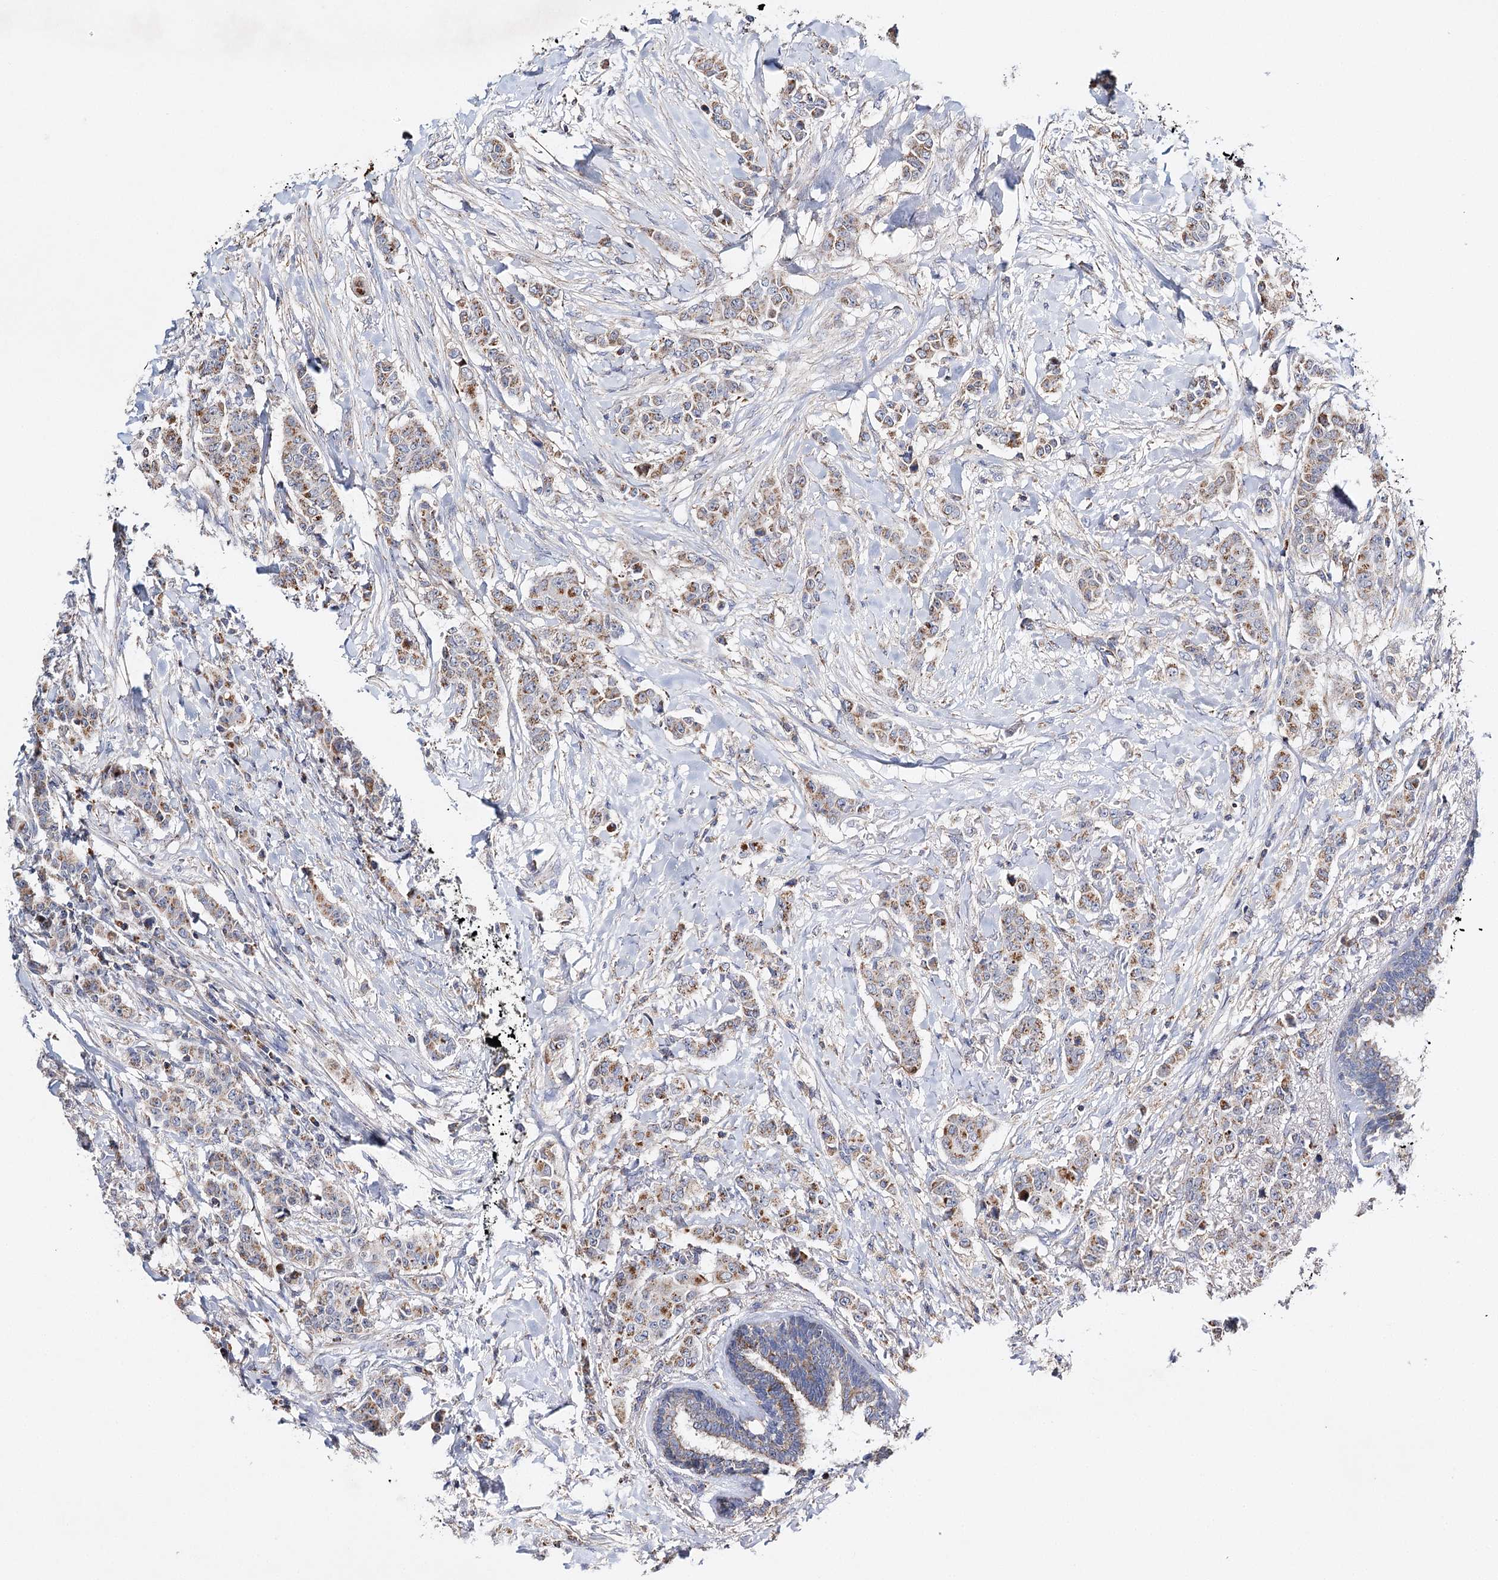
{"staining": {"intensity": "weak", "quantity": ">75%", "location": "cytoplasmic/membranous"}, "tissue": "breast cancer", "cell_type": "Tumor cells", "image_type": "cancer", "snomed": [{"axis": "morphology", "description": "Duct carcinoma"}, {"axis": "topography", "description": "Breast"}], "caption": "Weak cytoplasmic/membranous expression is seen in about >75% of tumor cells in breast cancer (invasive ductal carcinoma). The protein is shown in brown color, while the nuclei are stained blue.", "gene": "CFAP46", "patient": {"sex": "female", "age": 40}}